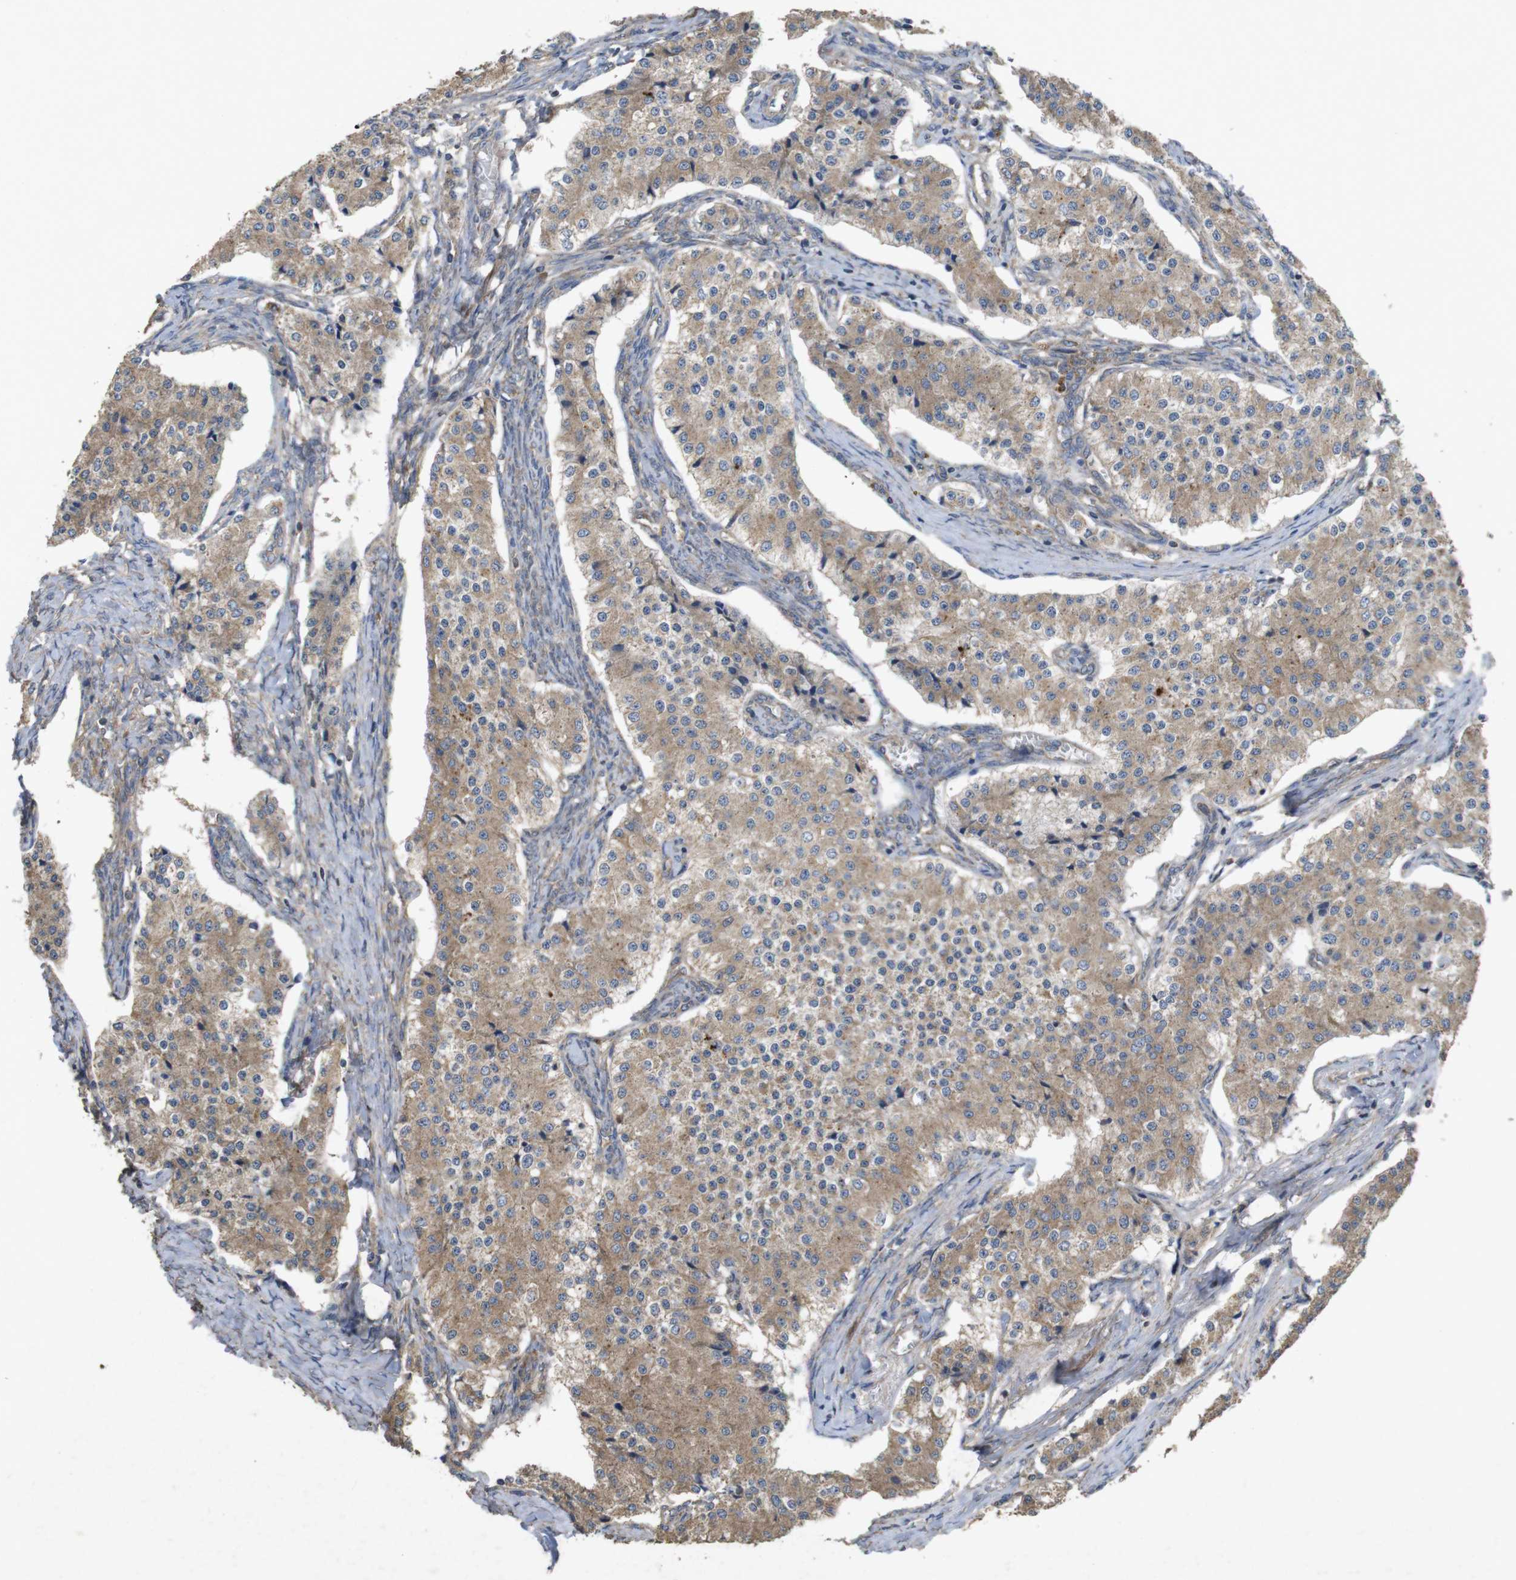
{"staining": {"intensity": "weak", "quantity": ">75%", "location": "cytoplasmic/membranous"}, "tissue": "carcinoid", "cell_type": "Tumor cells", "image_type": "cancer", "snomed": [{"axis": "morphology", "description": "Carcinoid, malignant, NOS"}, {"axis": "topography", "description": "Colon"}], "caption": "A histopathology image of carcinoid stained for a protein reveals weak cytoplasmic/membranous brown staining in tumor cells.", "gene": "KCNS3", "patient": {"sex": "female", "age": 52}}